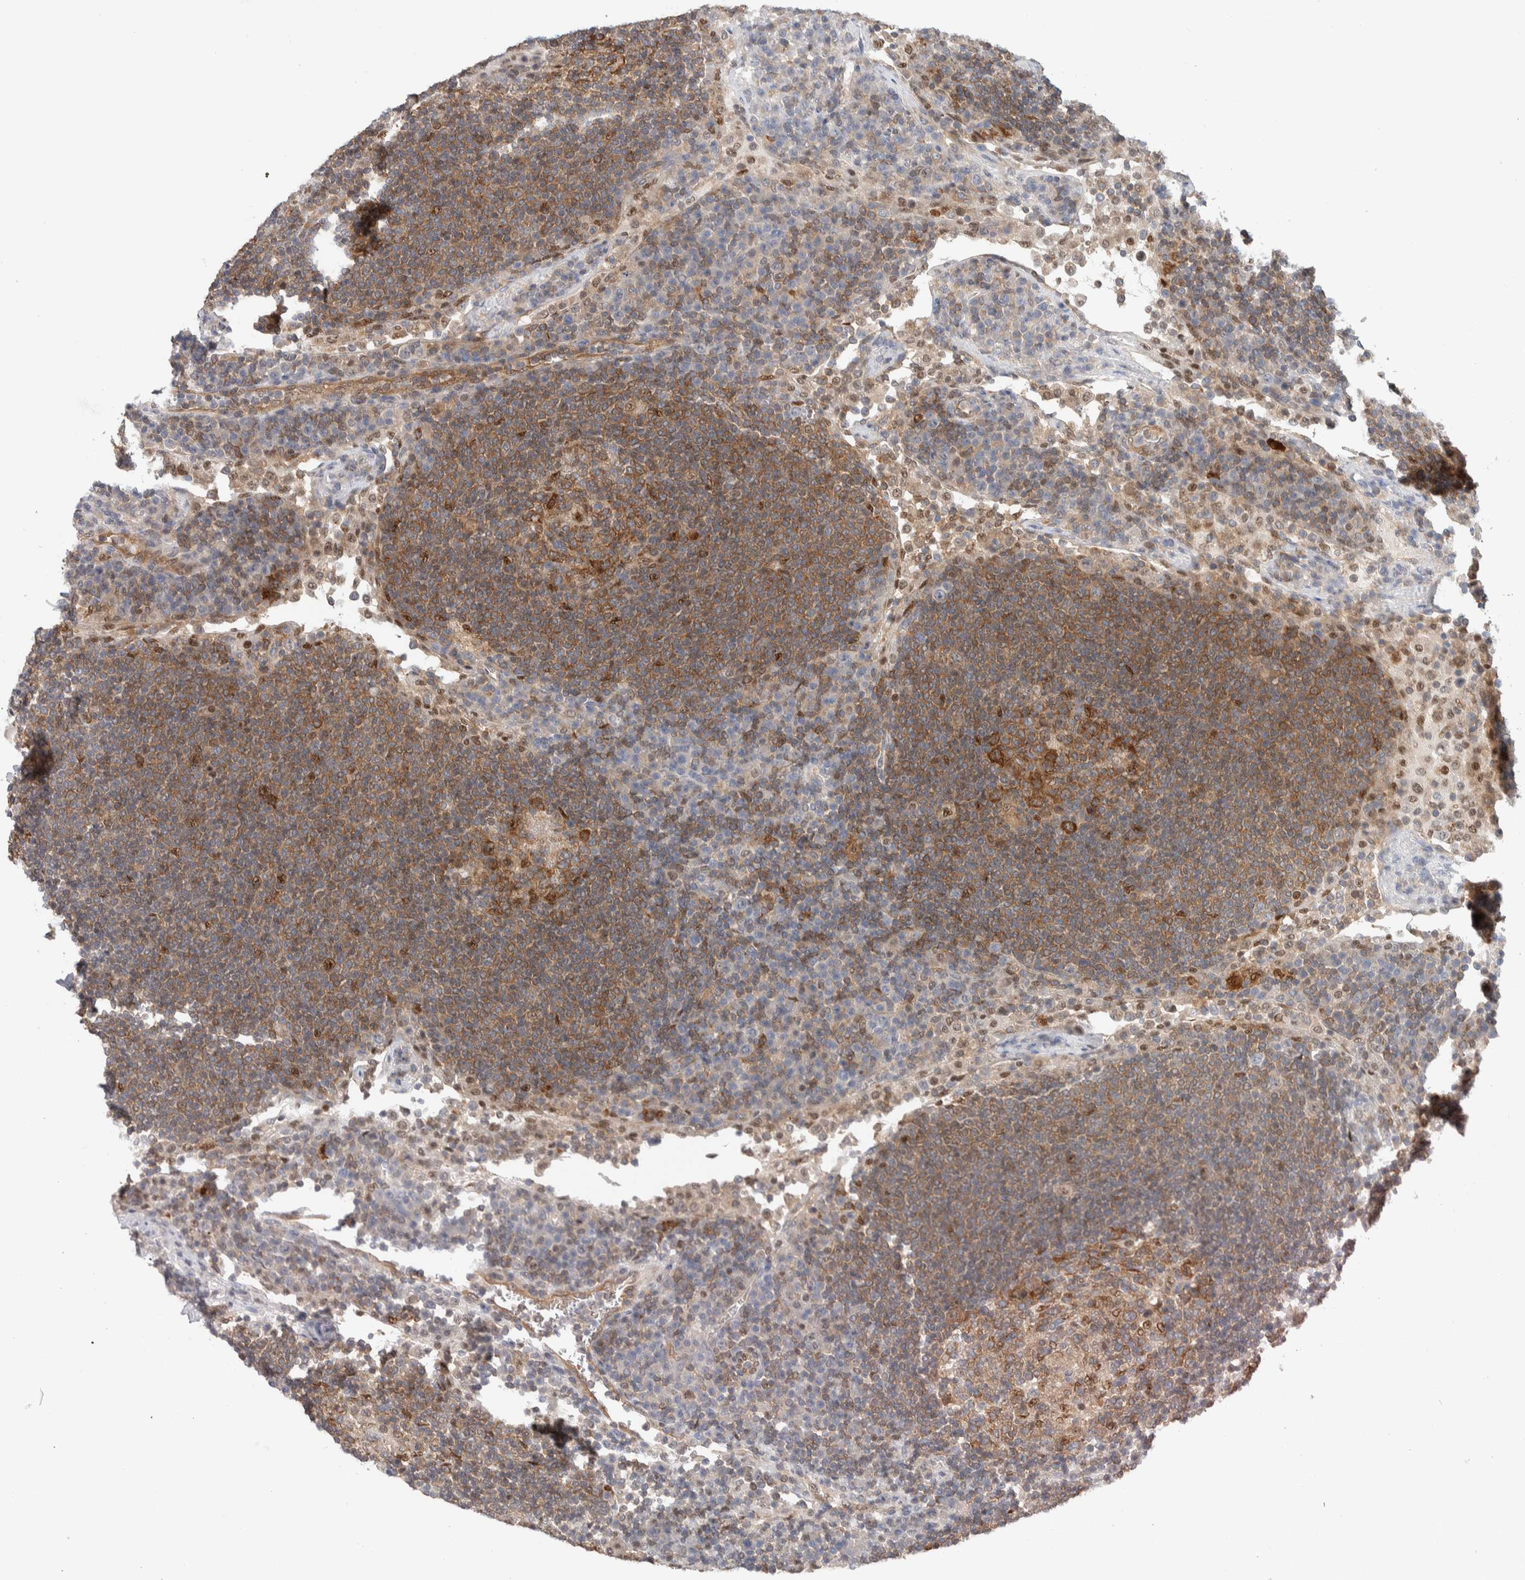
{"staining": {"intensity": "moderate", "quantity": ">75%", "location": "cytoplasmic/membranous"}, "tissue": "lymph node", "cell_type": "Germinal center cells", "image_type": "normal", "snomed": [{"axis": "morphology", "description": "Normal tissue, NOS"}, {"axis": "topography", "description": "Lymph node"}], "caption": "Brown immunohistochemical staining in normal human lymph node reveals moderate cytoplasmic/membranous staining in about >75% of germinal center cells.", "gene": "NFKB2", "patient": {"sex": "female", "age": 53}}